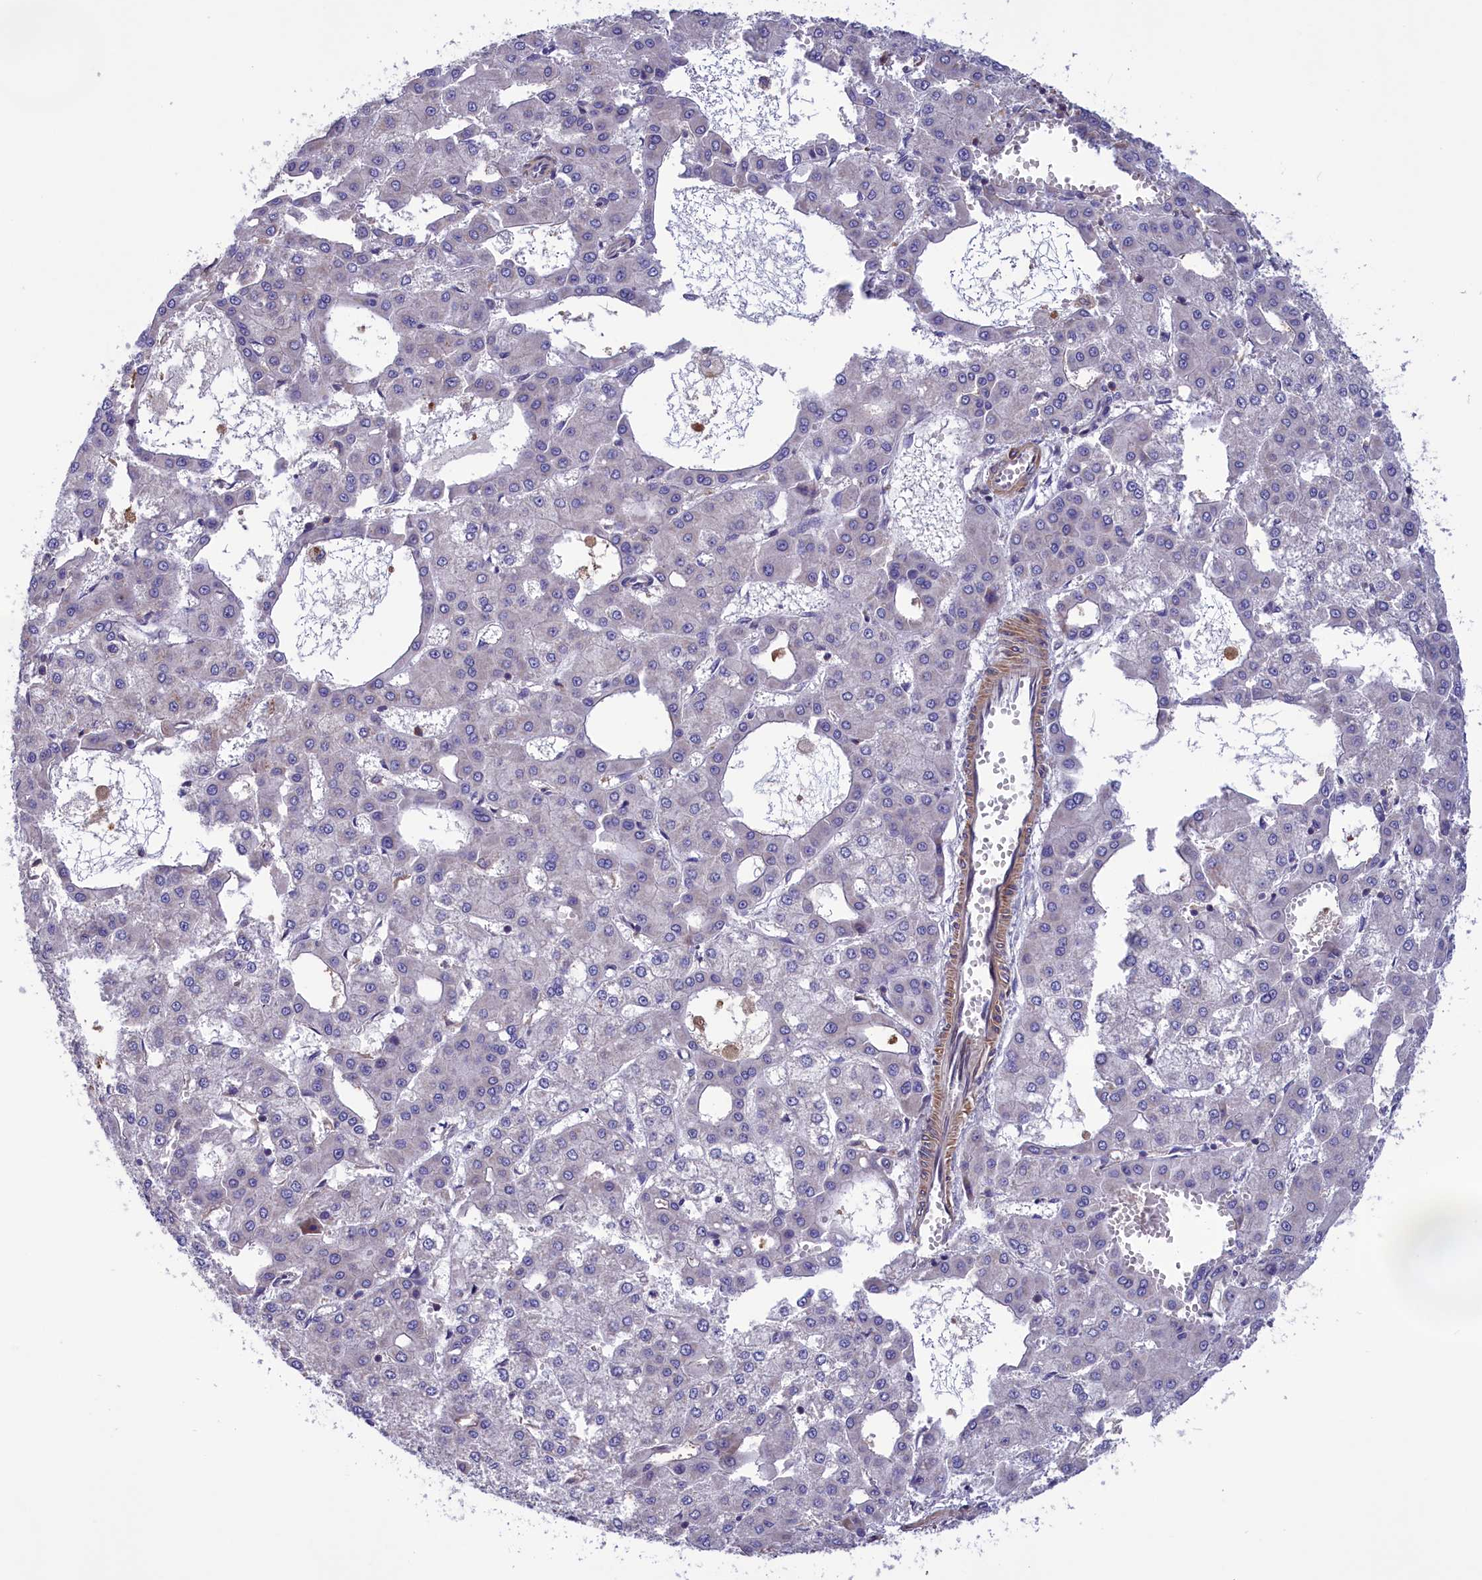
{"staining": {"intensity": "negative", "quantity": "none", "location": "none"}, "tissue": "liver cancer", "cell_type": "Tumor cells", "image_type": "cancer", "snomed": [{"axis": "morphology", "description": "Carcinoma, Hepatocellular, NOS"}, {"axis": "topography", "description": "Liver"}], "caption": "Protein analysis of hepatocellular carcinoma (liver) displays no significant expression in tumor cells.", "gene": "AMDHD2", "patient": {"sex": "male", "age": 47}}